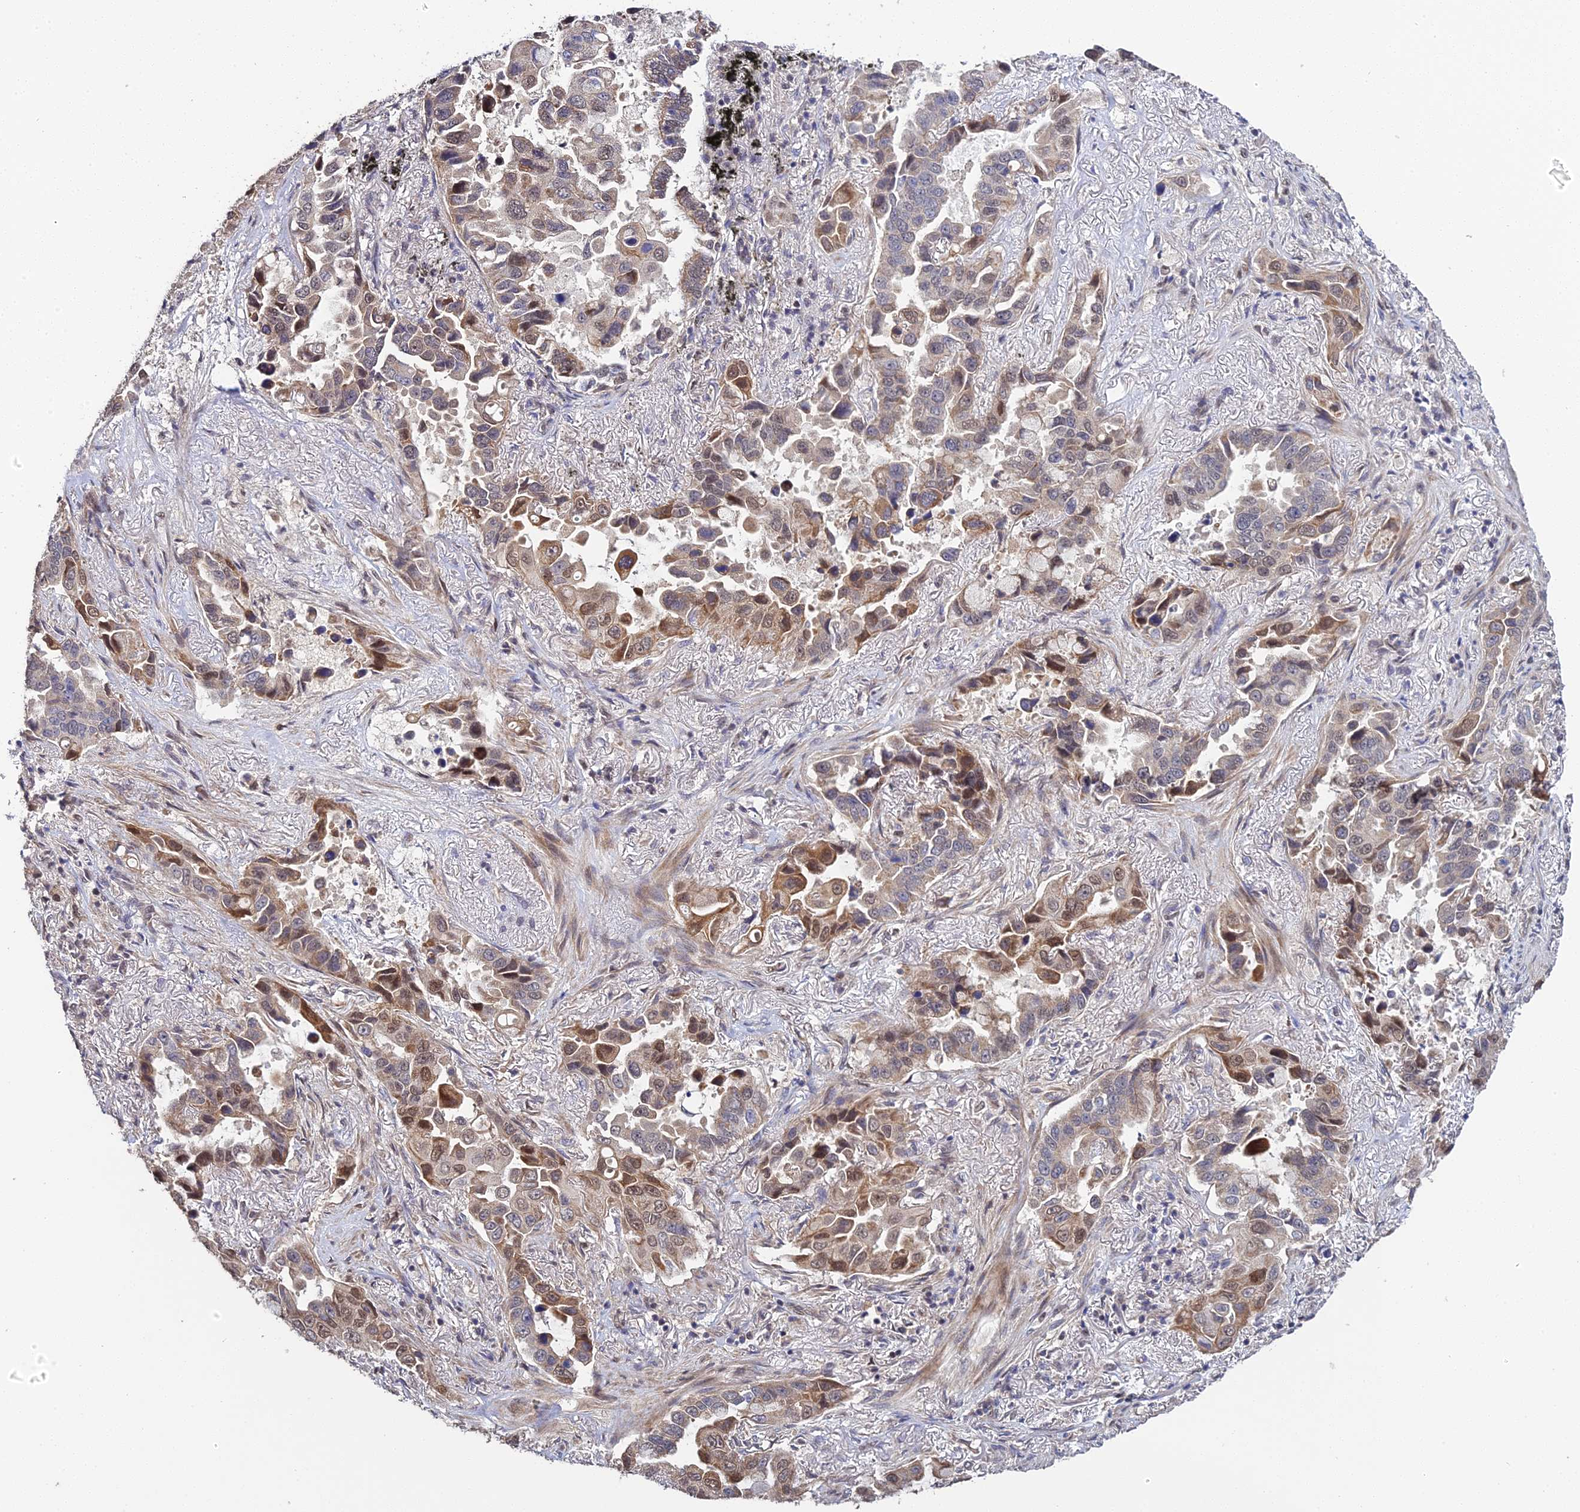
{"staining": {"intensity": "moderate", "quantity": "25%-75%", "location": "cytoplasmic/membranous,nuclear"}, "tissue": "lung cancer", "cell_type": "Tumor cells", "image_type": "cancer", "snomed": [{"axis": "morphology", "description": "Adenocarcinoma, NOS"}, {"axis": "topography", "description": "Lung"}], "caption": "High-magnification brightfield microscopy of lung adenocarcinoma stained with DAB (brown) and counterstained with hematoxylin (blue). tumor cells exhibit moderate cytoplasmic/membranous and nuclear positivity is identified in approximately25%-75% of cells. The staining is performed using DAB brown chromogen to label protein expression. The nuclei are counter-stained blue using hematoxylin.", "gene": "ERCC5", "patient": {"sex": "male", "age": 64}}